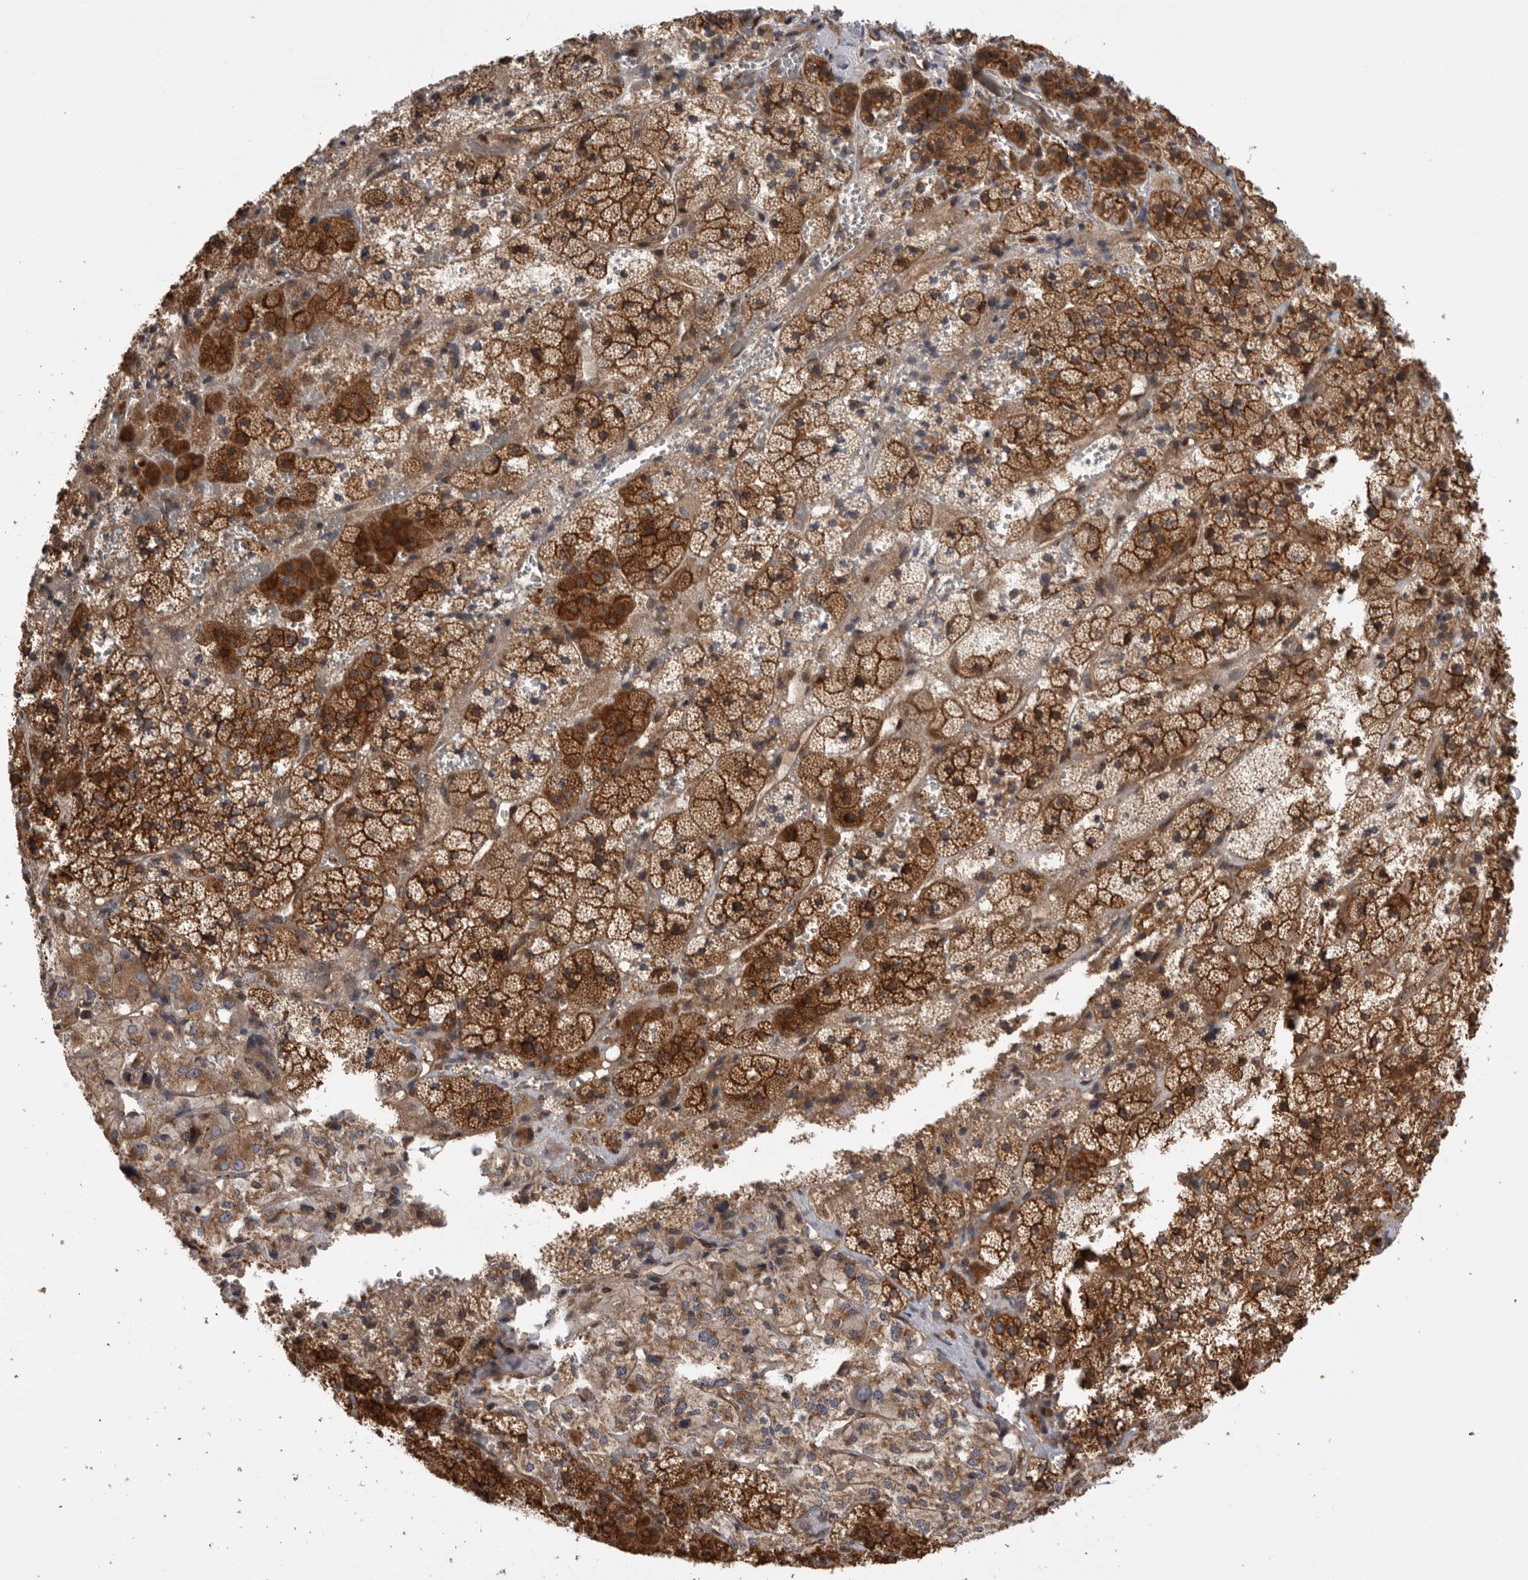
{"staining": {"intensity": "moderate", "quantity": ">75%", "location": "cytoplasmic/membranous"}, "tissue": "adrenal gland", "cell_type": "Glandular cells", "image_type": "normal", "snomed": [{"axis": "morphology", "description": "Normal tissue, NOS"}, {"axis": "topography", "description": "Adrenal gland"}], "caption": "This image demonstrates unremarkable adrenal gland stained with immunohistochemistry to label a protein in brown. The cytoplasmic/membranous of glandular cells show moderate positivity for the protein. Nuclei are counter-stained blue.", "gene": "DHDDS", "patient": {"sex": "female", "age": 44}}